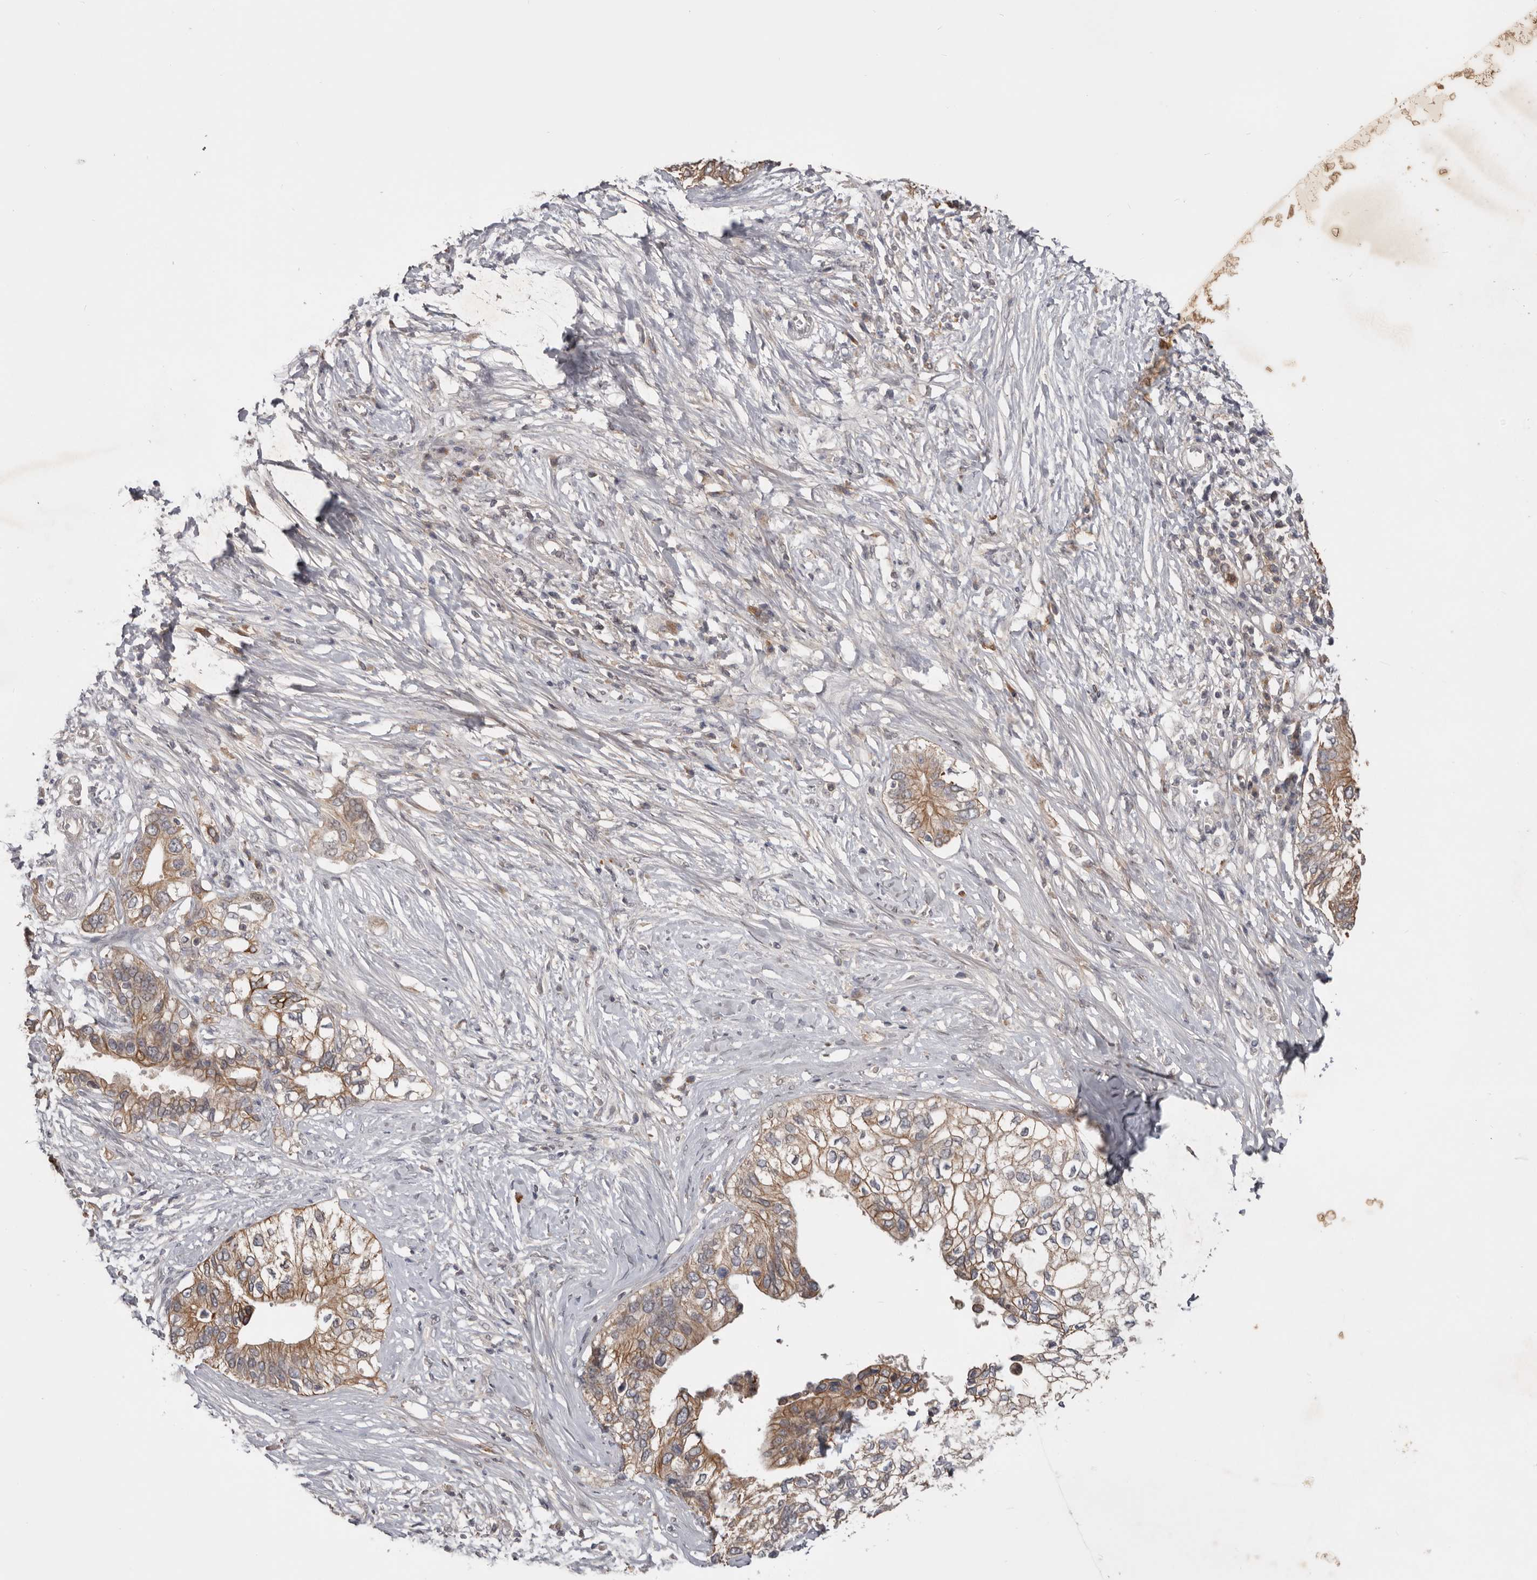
{"staining": {"intensity": "moderate", "quantity": ">75%", "location": "cytoplasmic/membranous"}, "tissue": "pancreatic cancer", "cell_type": "Tumor cells", "image_type": "cancer", "snomed": [{"axis": "morphology", "description": "Normal tissue, NOS"}, {"axis": "morphology", "description": "Adenocarcinoma, NOS"}, {"axis": "topography", "description": "Pancreas"}, {"axis": "topography", "description": "Peripheral nerve tissue"}], "caption": "Pancreatic cancer (adenocarcinoma) stained with immunohistochemistry shows moderate cytoplasmic/membranous positivity in approximately >75% of tumor cells.", "gene": "NMUR1", "patient": {"sex": "male", "age": 59}}